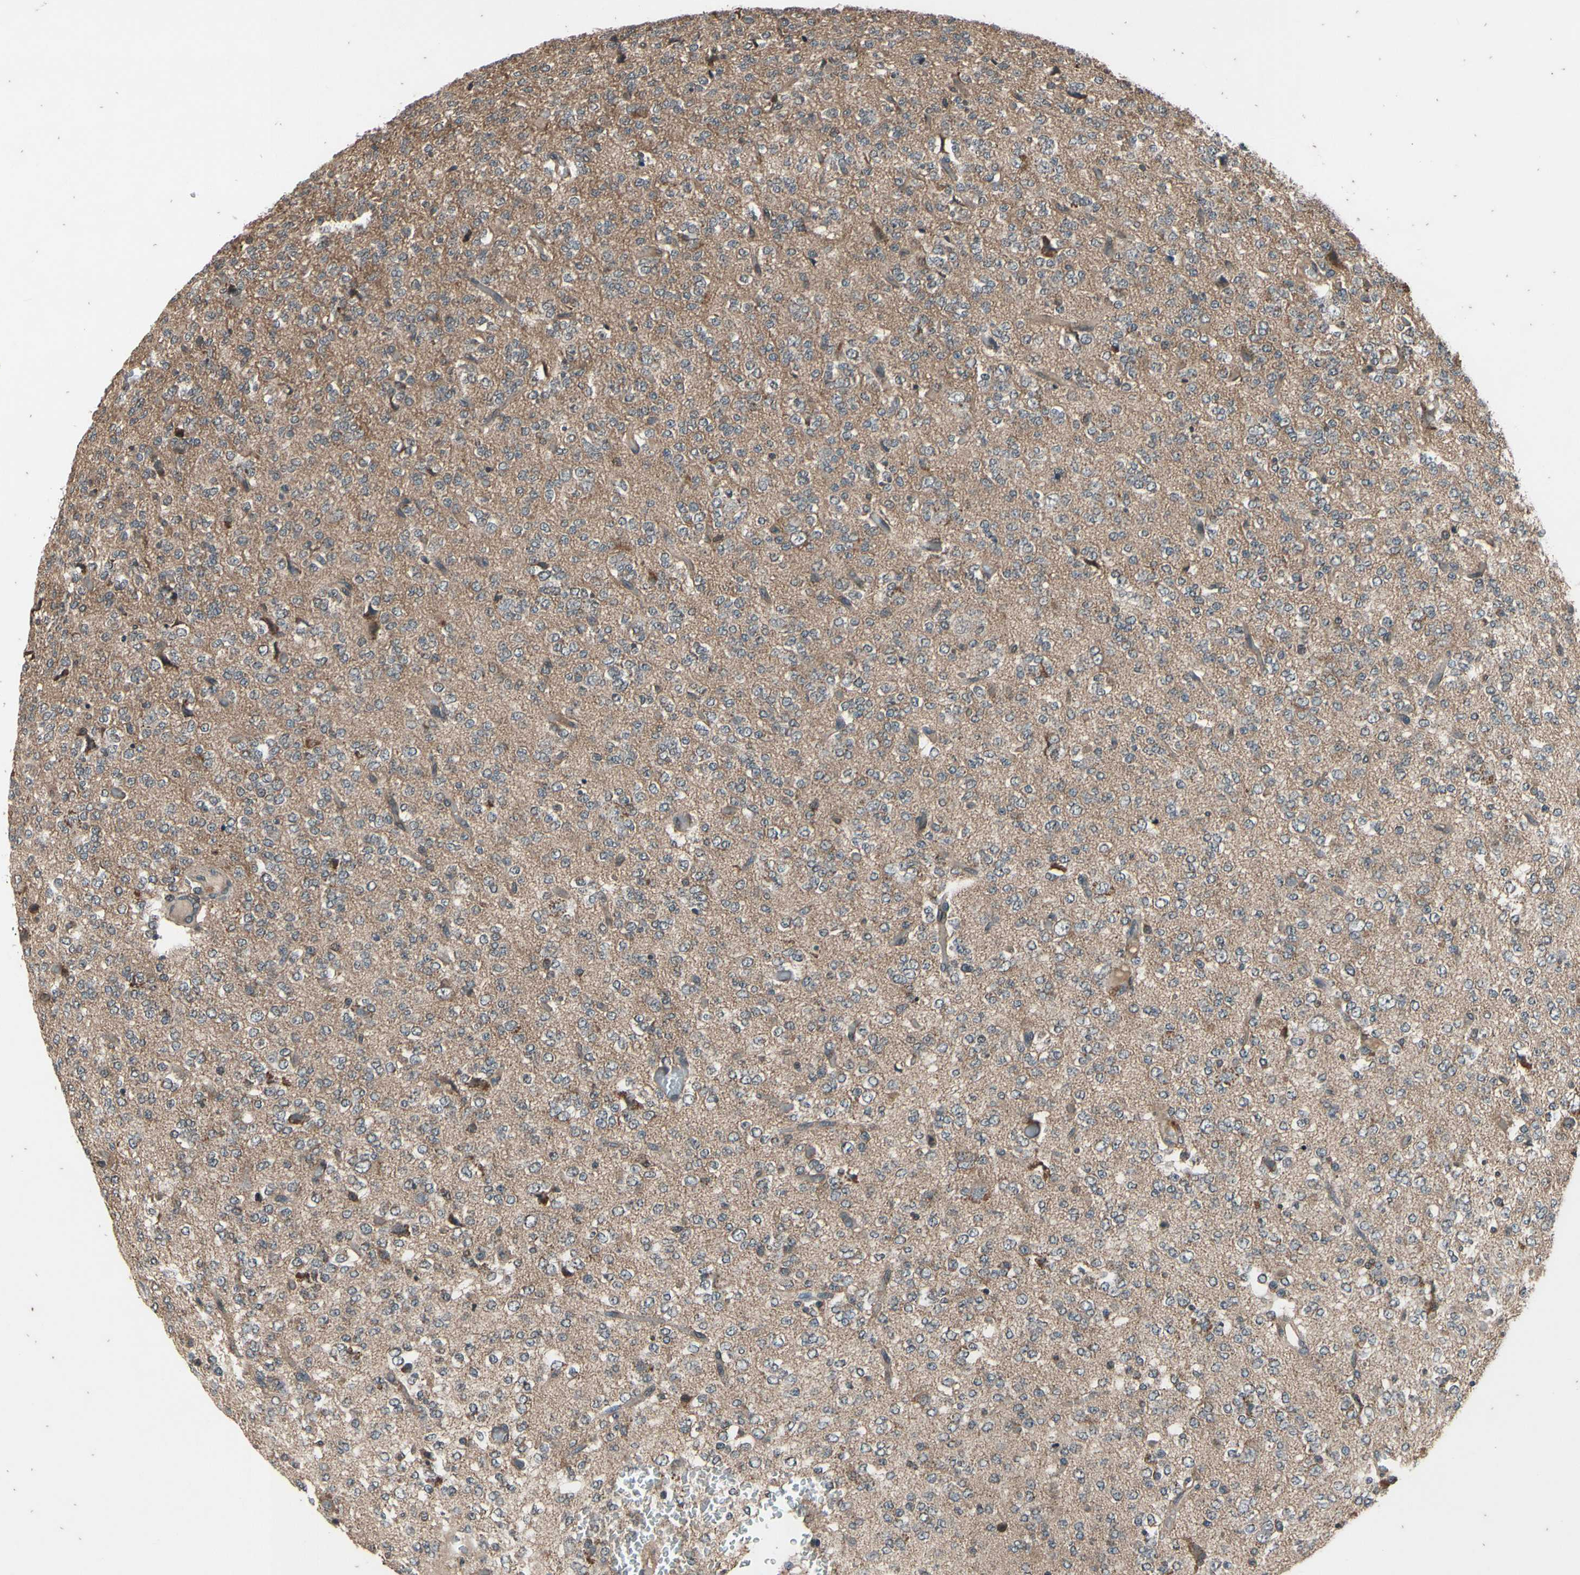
{"staining": {"intensity": "moderate", "quantity": "<25%", "location": "cytoplasmic/membranous"}, "tissue": "glioma", "cell_type": "Tumor cells", "image_type": "cancer", "snomed": [{"axis": "morphology", "description": "Glioma, malignant, Low grade"}, {"axis": "topography", "description": "Brain"}], "caption": "An IHC image of neoplastic tissue is shown. Protein staining in brown labels moderate cytoplasmic/membranous positivity in glioma within tumor cells.", "gene": "MBTPS2", "patient": {"sex": "male", "age": 38}}